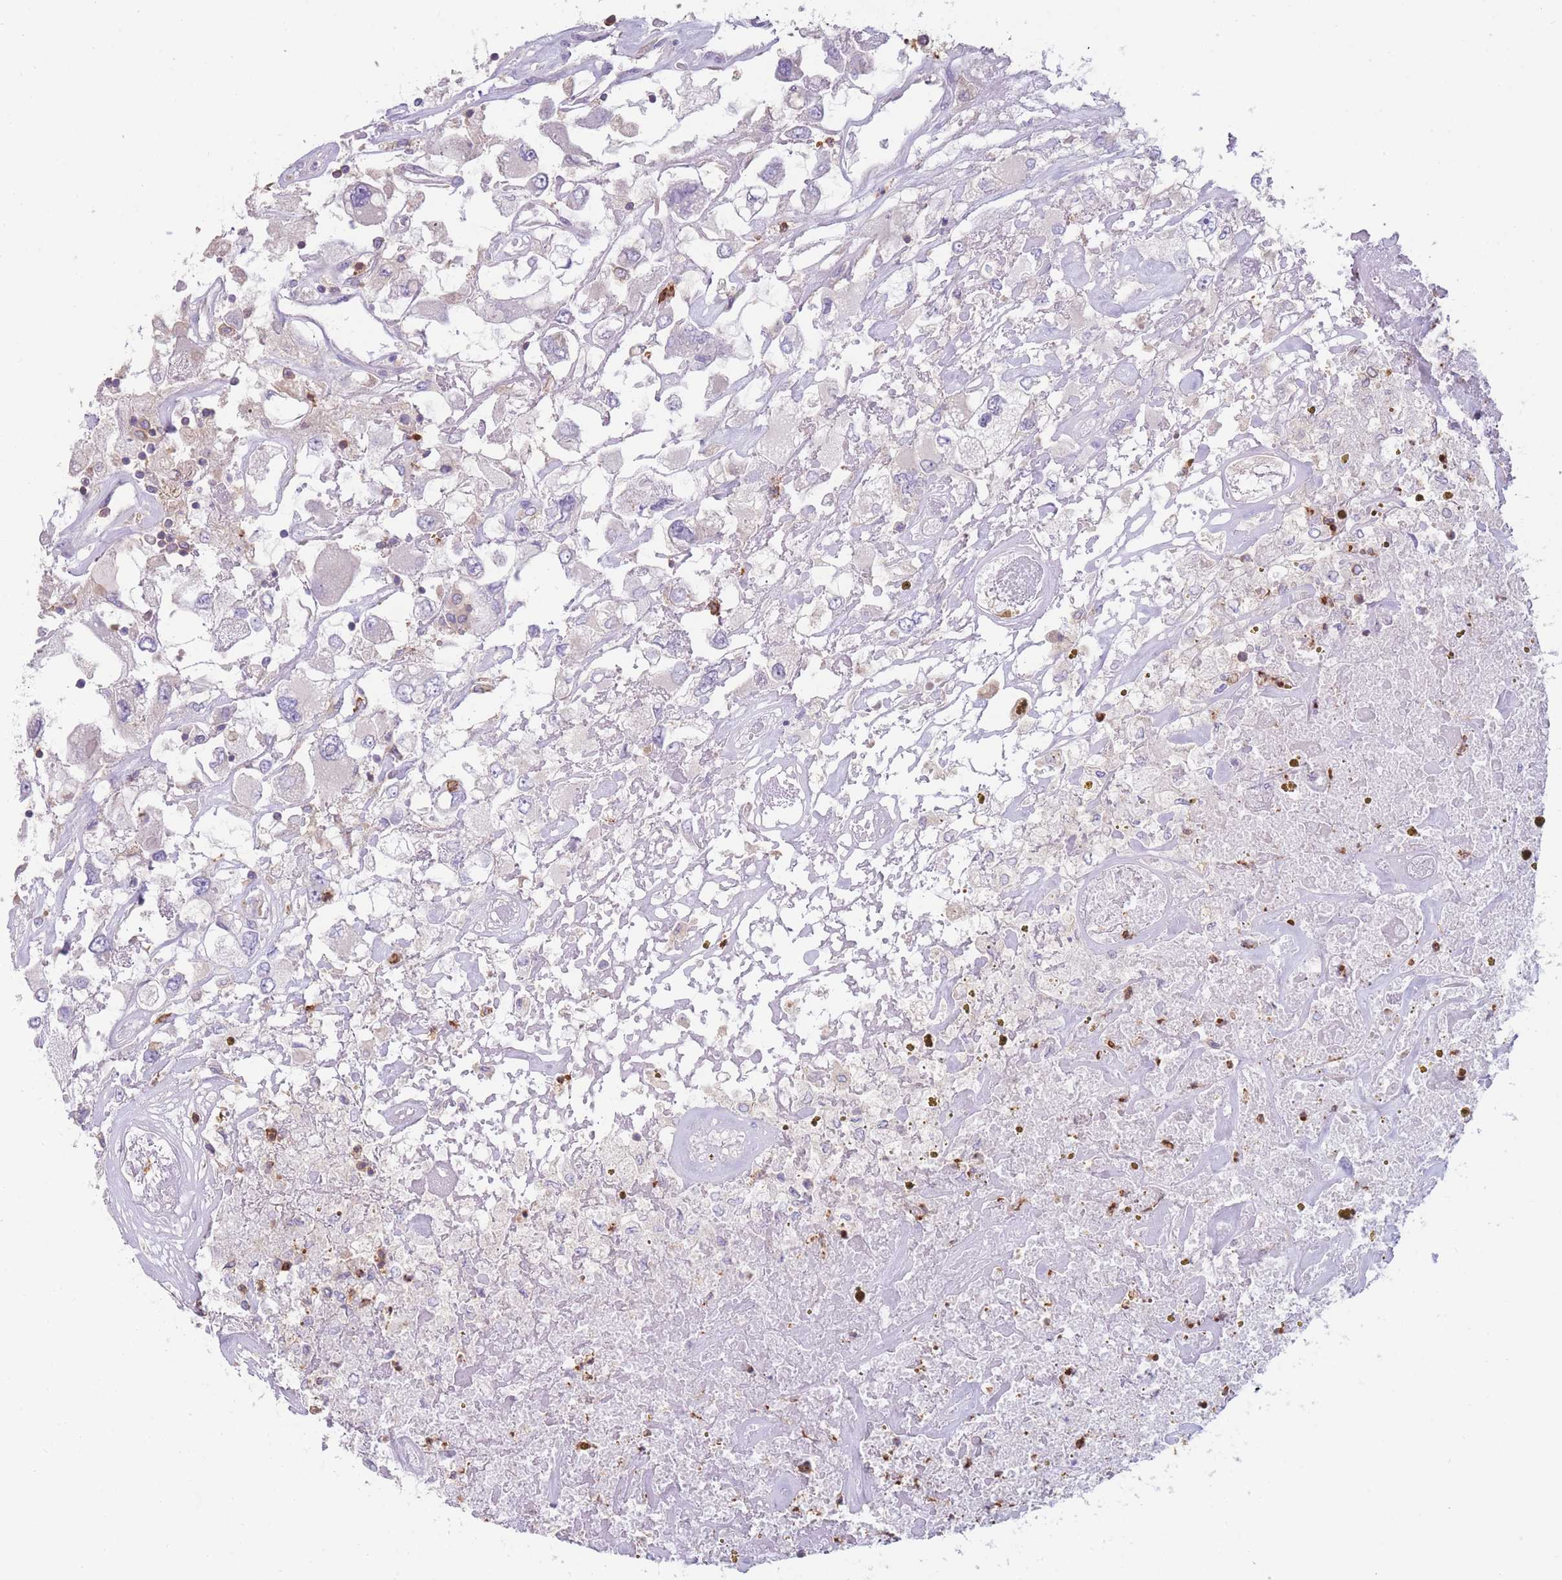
{"staining": {"intensity": "negative", "quantity": "none", "location": "none"}, "tissue": "renal cancer", "cell_type": "Tumor cells", "image_type": "cancer", "snomed": [{"axis": "morphology", "description": "Adenocarcinoma, NOS"}, {"axis": "topography", "description": "Kidney"}], "caption": "DAB (3,3'-diaminobenzidine) immunohistochemical staining of human adenocarcinoma (renal) reveals no significant positivity in tumor cells.", "gene": "ST3GAL4", "patient": {"sex": "female", "age": 52}}